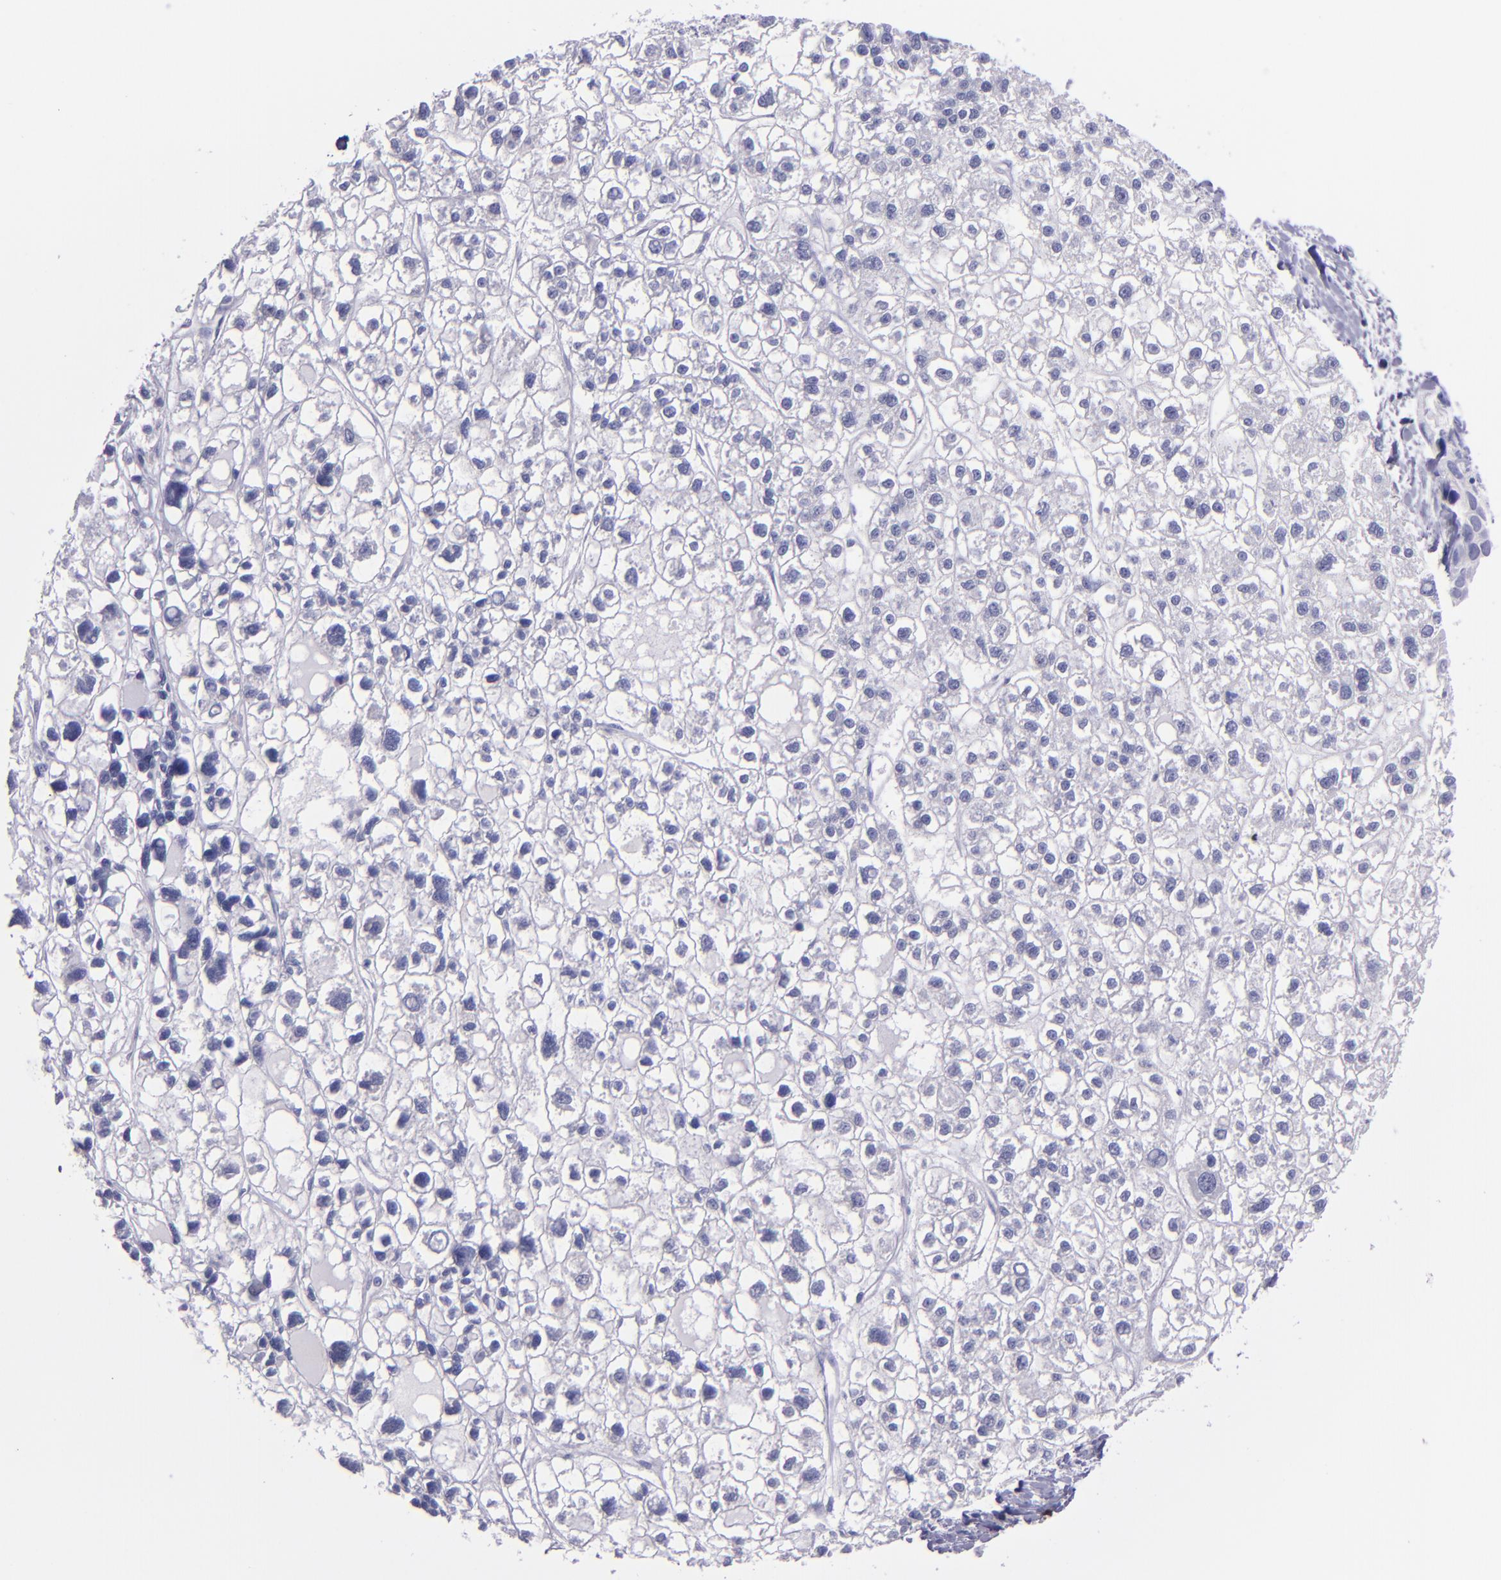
{"staining": {"intensity": "negative", "quantity": "none", "location": "none"}, "tissue": "liver cancer", "cell_type": "Tumor cells", "image_type": "cancer", "snomed": [{"axis": "morphology", "description": "Carcinoma, Hepatocellular, NOS"}, {"axis": "topography", "description": "Liver"}], "caption": "Immunohistochemical staining of liver cancer (hepatocellular carcinoma) exhibits no significant staining in tumor cells.", "gene": "TNNT3", "patient": {"sex": "female", "age": 85}}